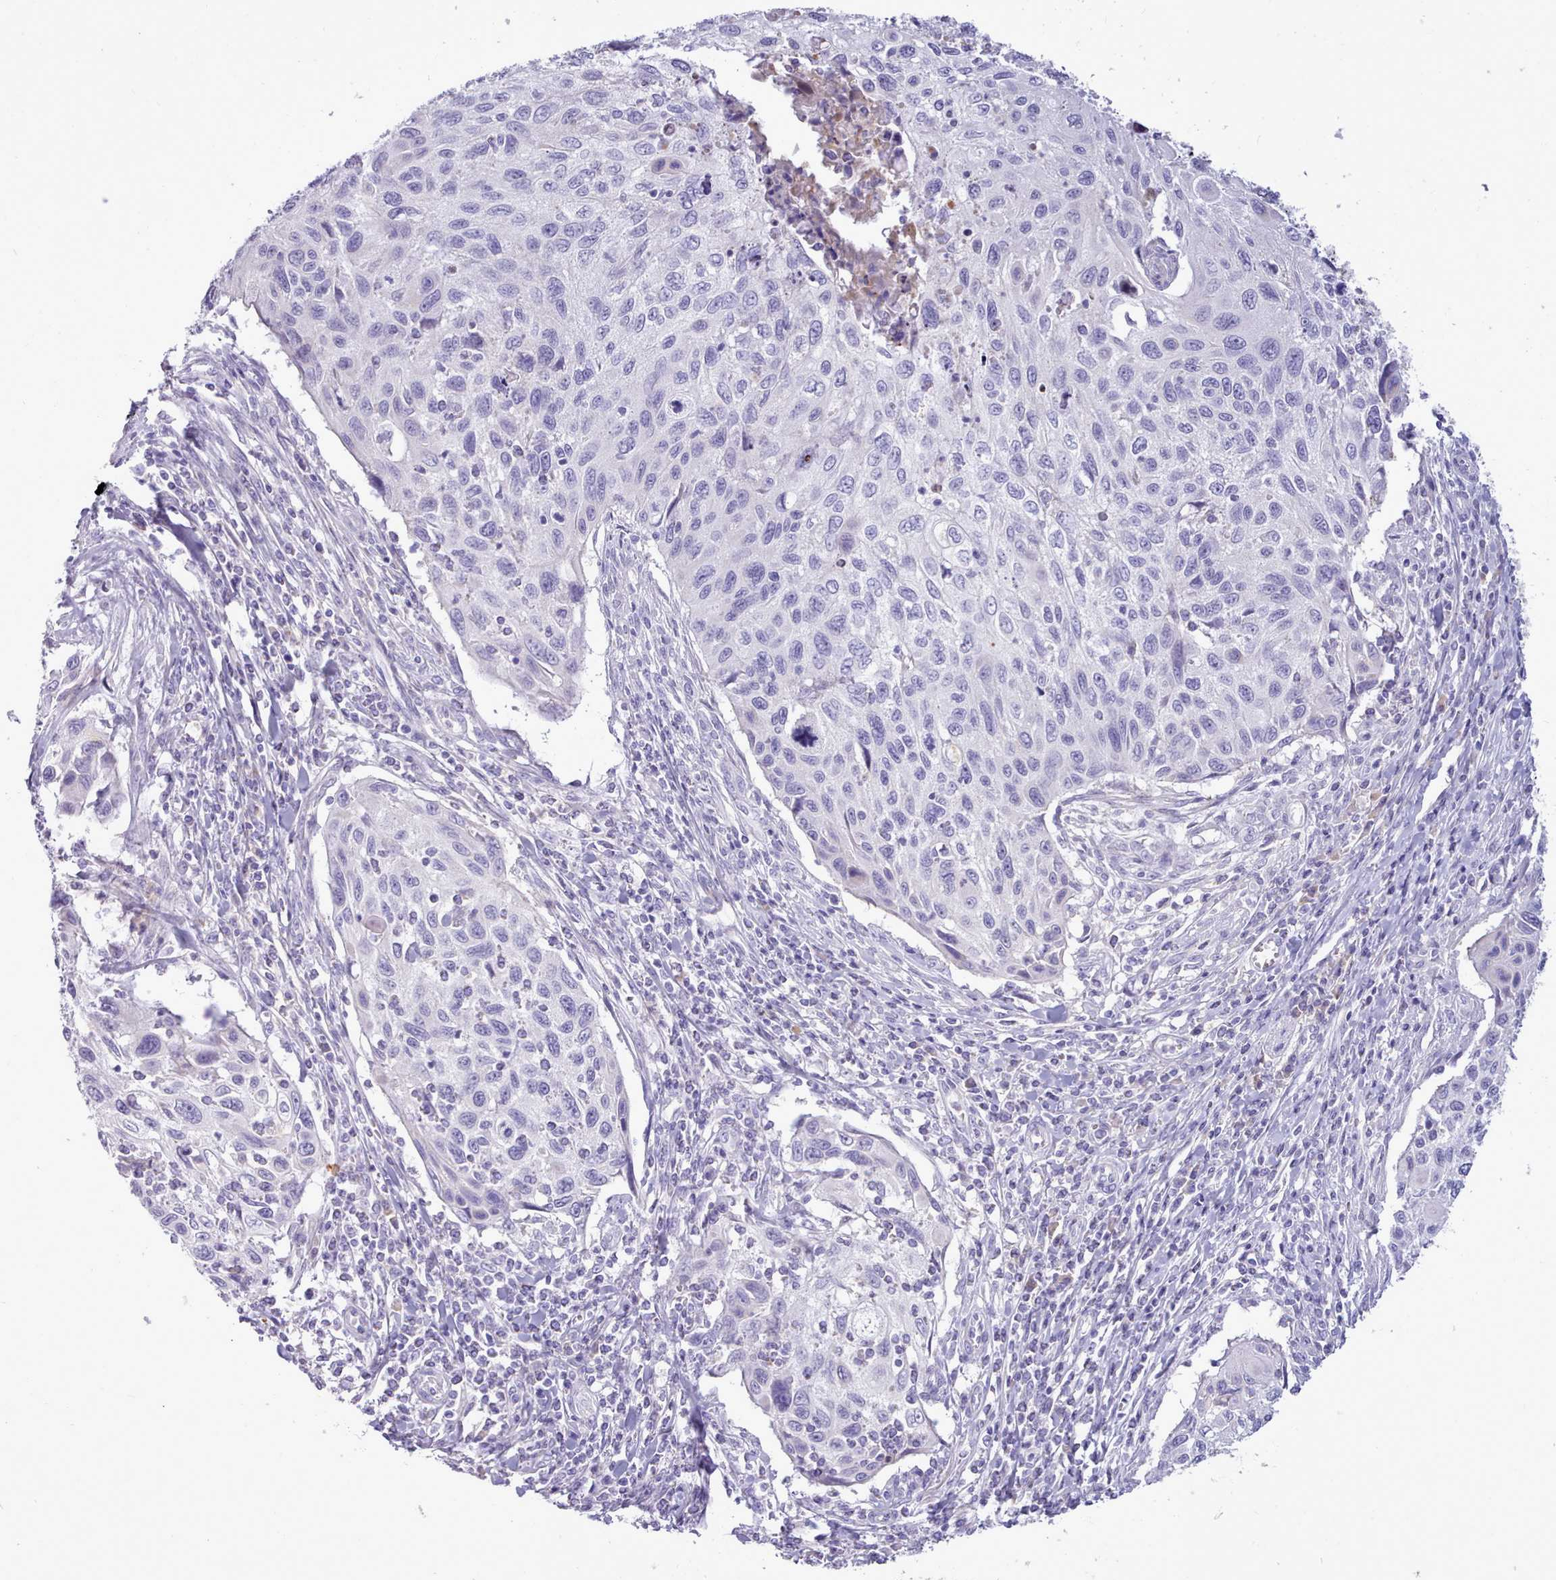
{"staining": {"intensity": "negative", "quantity": "none", "location": "none"}, "tissue": "cervical cancer", "cell_type": "Tumor cells", "image_type": "cancer", "snomed": [{"axis": "morphology", "description": "Squamous cell carcinoma, NOS"}, {"axis": "topography", "description": "Cervix"}], "caption": "There is no significant positivity in tumor cells of cervical cancer (squamous cell carcinoma).", "gene": "CYP2A13", "patient": {"sex": "female", "age": 70}}